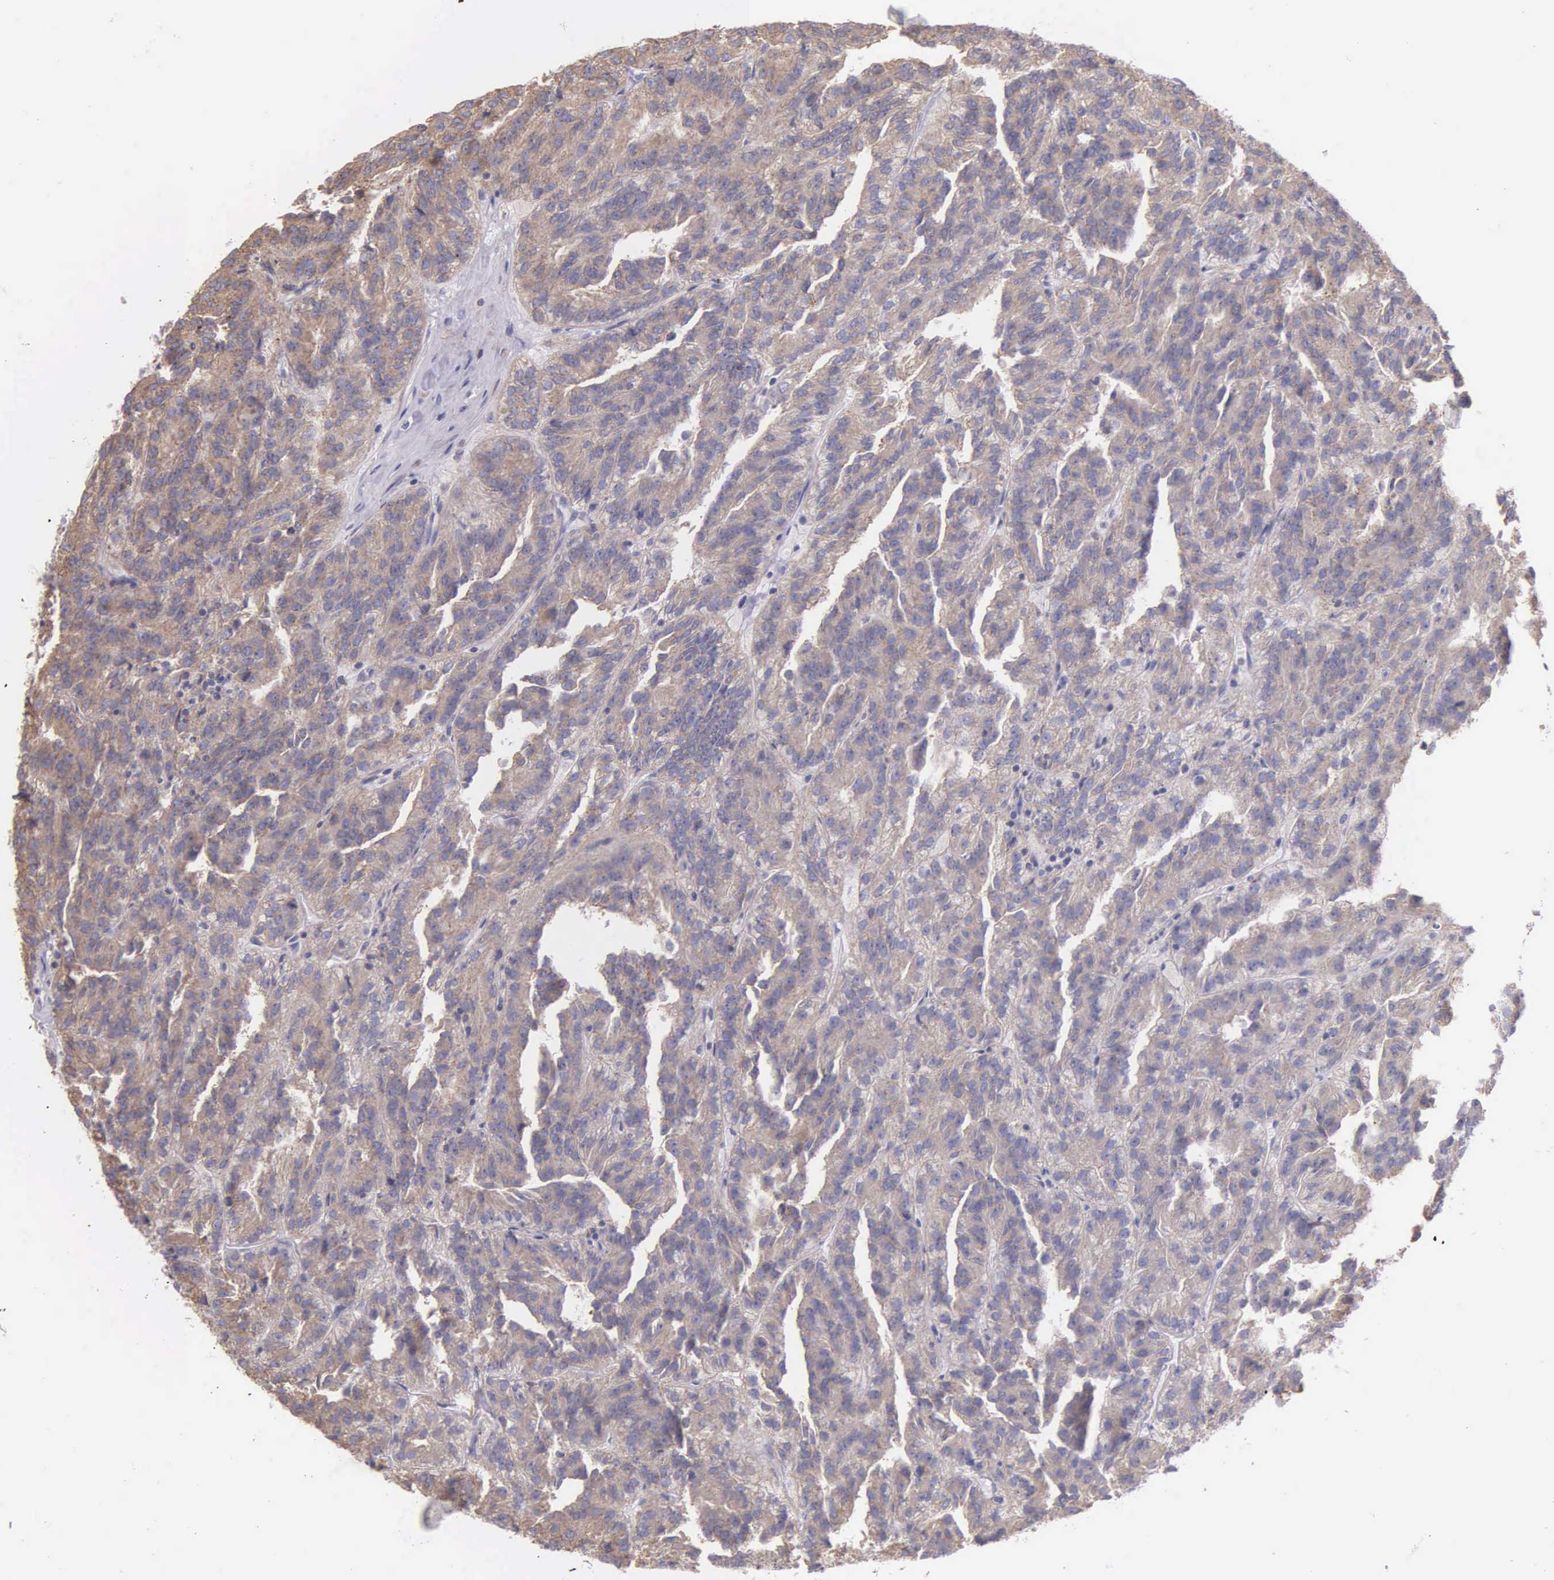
{"staining": {"intensity": "weak", "quantity": ">75%", "location": "cytoplasmic/membranous"}, "tissue": "renal cancer", "cell_type": "Tumor cells", "image_type": "cancer", "snomed": [{"axis": "morphology", "description": "Adenocarcinoma, NOS"}, {"axis": "topography", "description": "Kidney"}], "caption": "A histopathology image showing weak cytoplasmic/membranous positivity in about >75% of tumor cells in renal adenocarcinoma, as visualized by brown immunohistochemical staining.", "gene": "MIA2", "patient": {"sex": "male", "age": 46}}